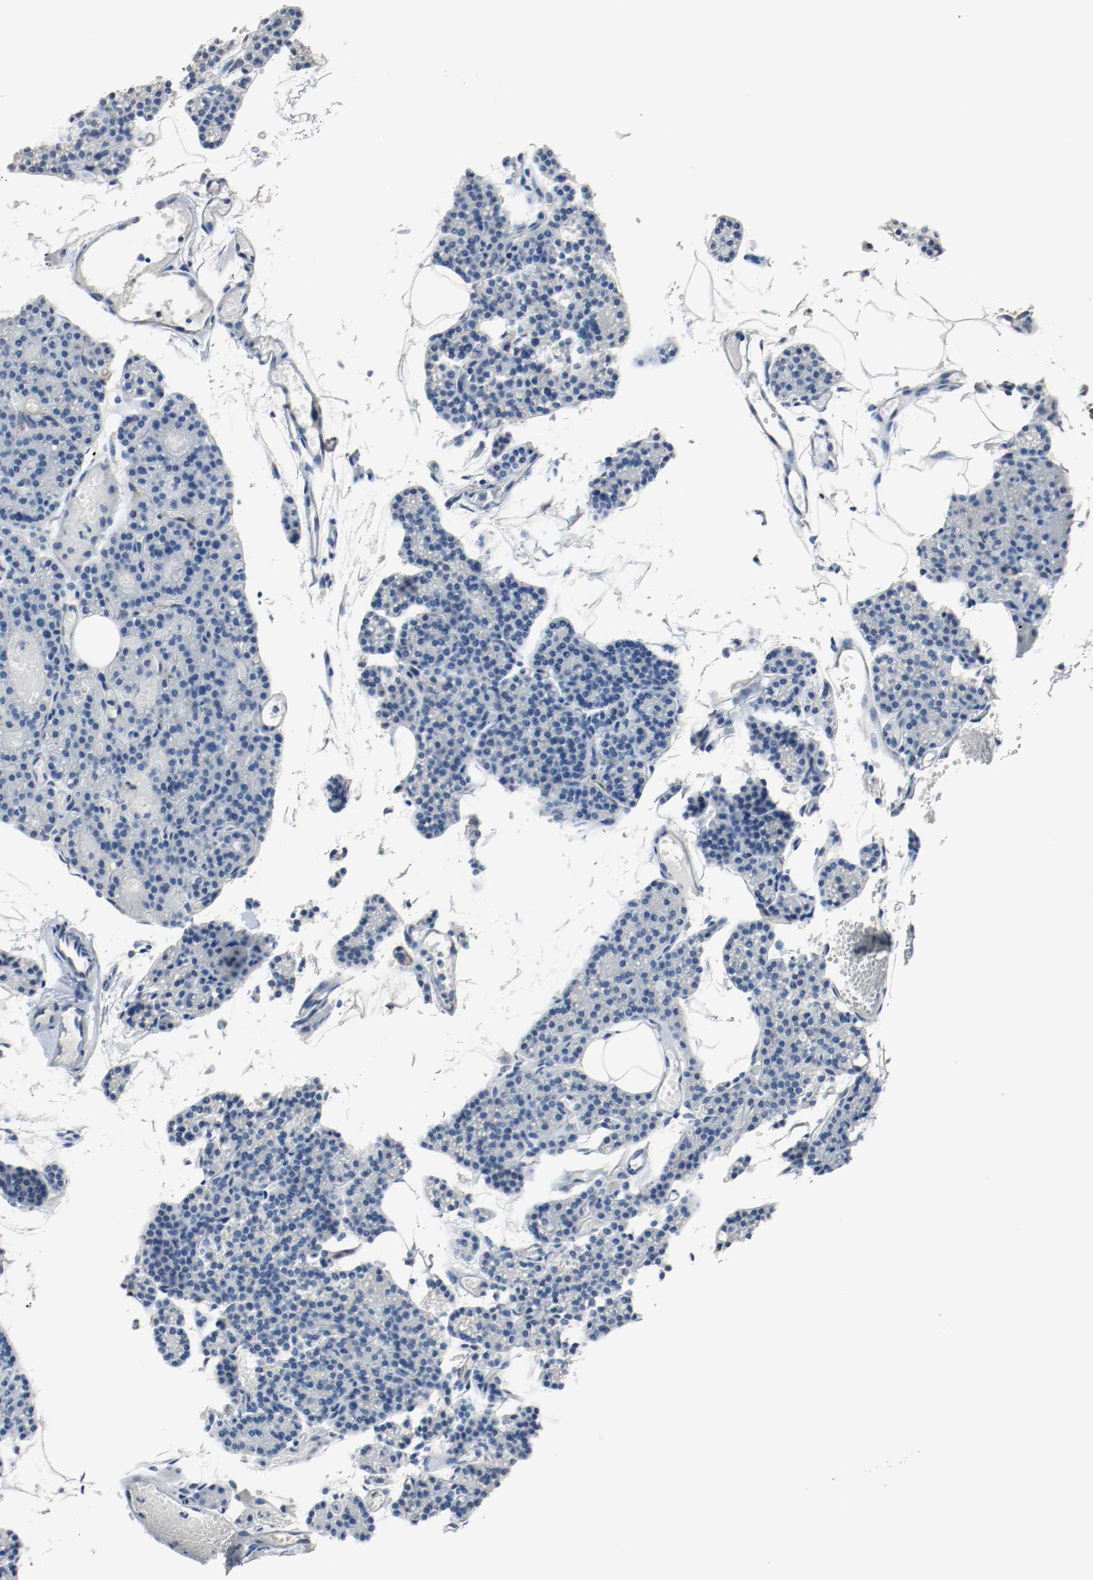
{"staining": {"intensity": "negative", "quantity": "none", "location": "none"}, "tissue": "parathyroid gland", "cell_type": "Glandular cells", "image_type": "normal", "snomed": [{"axis": "morphology", "description": "Normal tissue, NOS"}, {"axis": "topography", "description": "Parathyroid gland"}], "caption": "Immunohistochemical staining of benign parathyroid gland exhibits no significant positivity in glandular cells.", "gene": "LAMB1", "patient": {"sex": "female", "age": 60}}